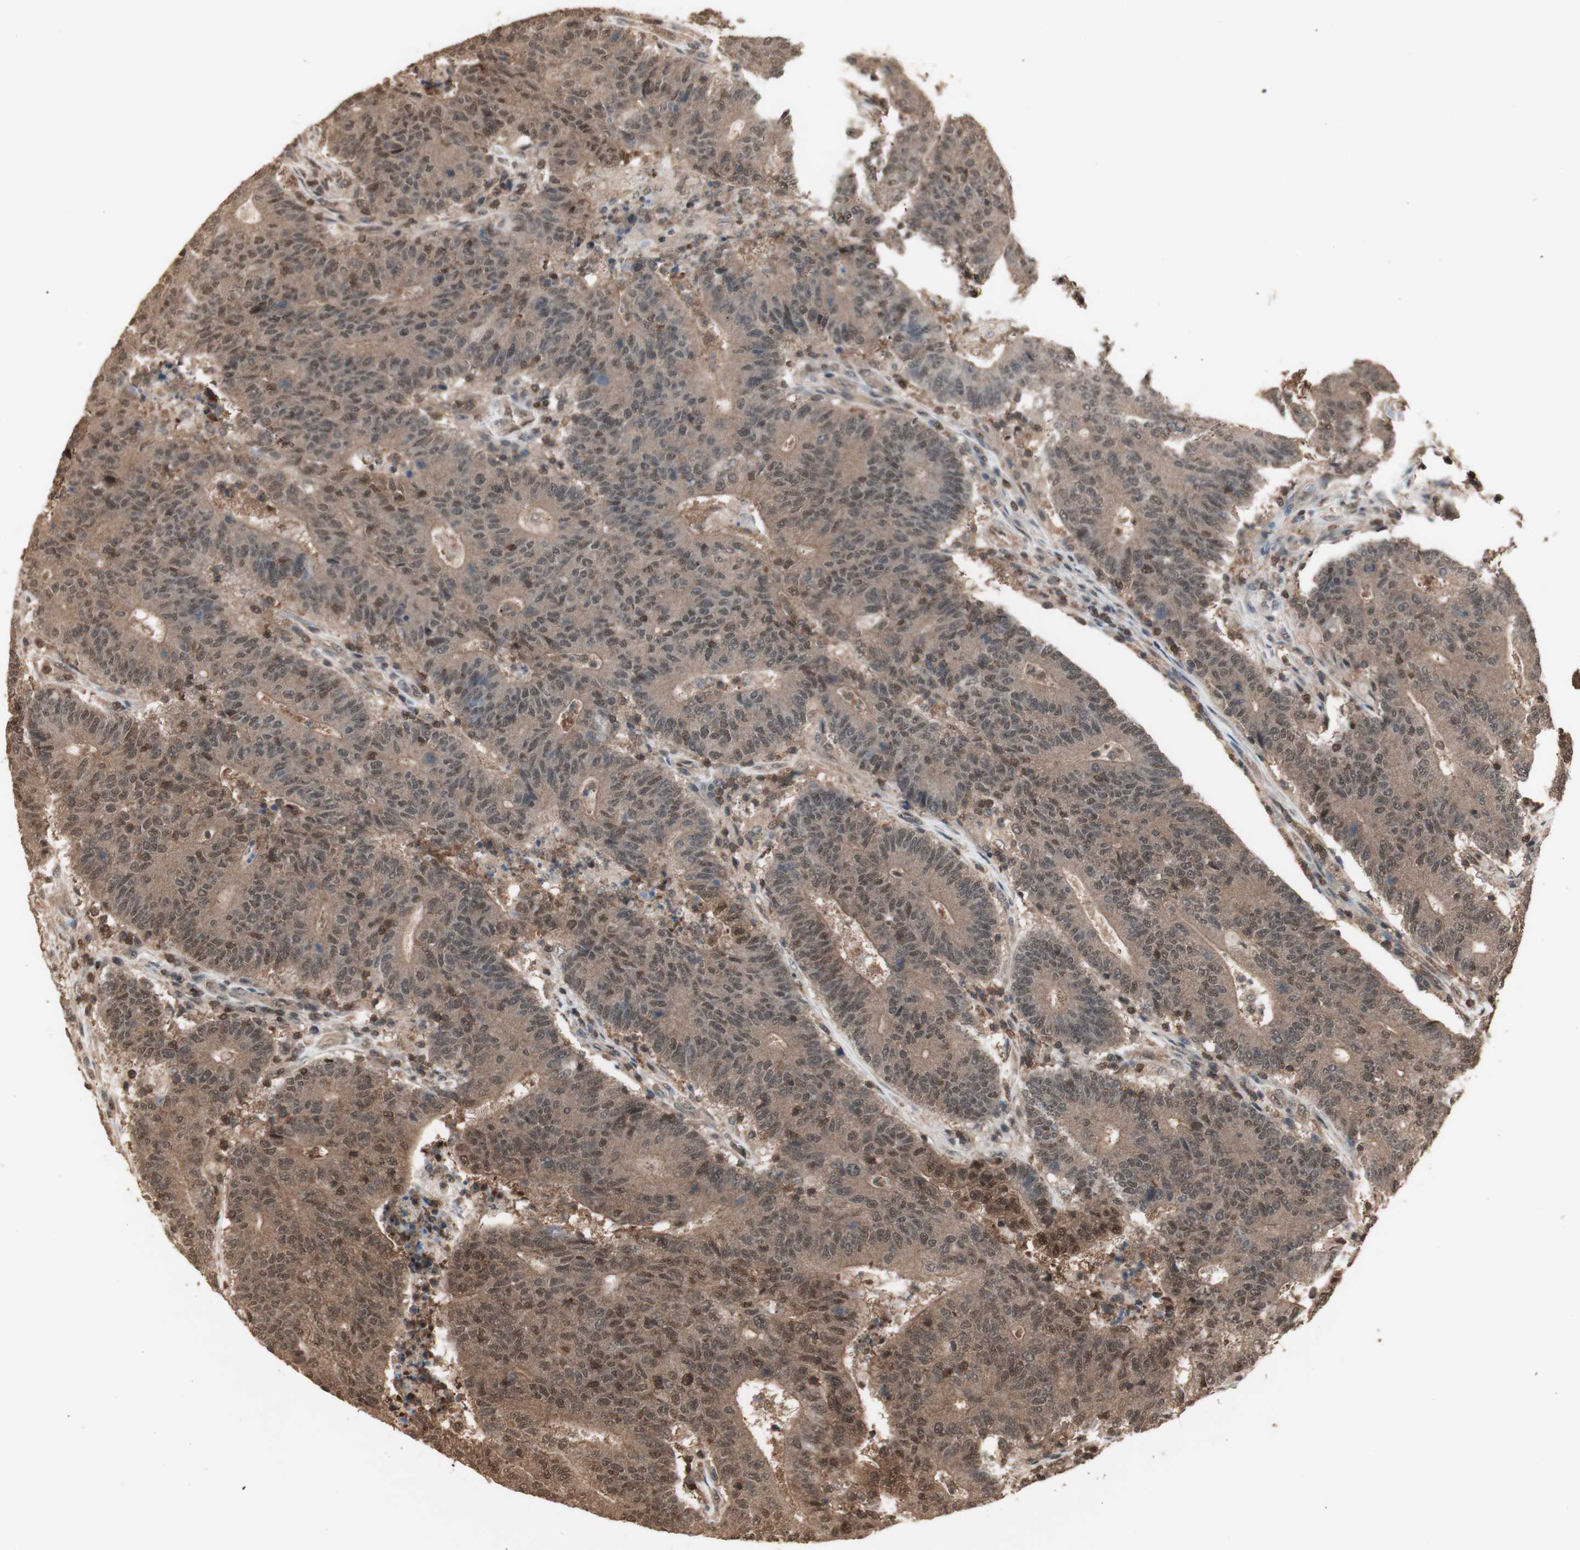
{"staining": {"intensity": "moderate", "quantity": ">75%", "location": "cytoplasmic/membranous,nuclear"}, "tissue": "colorectal cancer", "cell_type": "Tumor cells", "image_type": "cancer", "snomed": [{"axis": "morphology", "description": "Normal tissue, NOS"}, {"axis": "morphology", "description": "Adenocarcinoma, NOS"}, {"axis": "topography", "description": "Colon"}], "caption": "This micrograph reveals IHC staining of adenocarcinoma (colorectal), with medium moderate cytoplasmic/membranous and nuclear positivity in about >75% of tumor cells.", "gene": "YWHAB", "patient": {"sex": "female", "age": 75}}